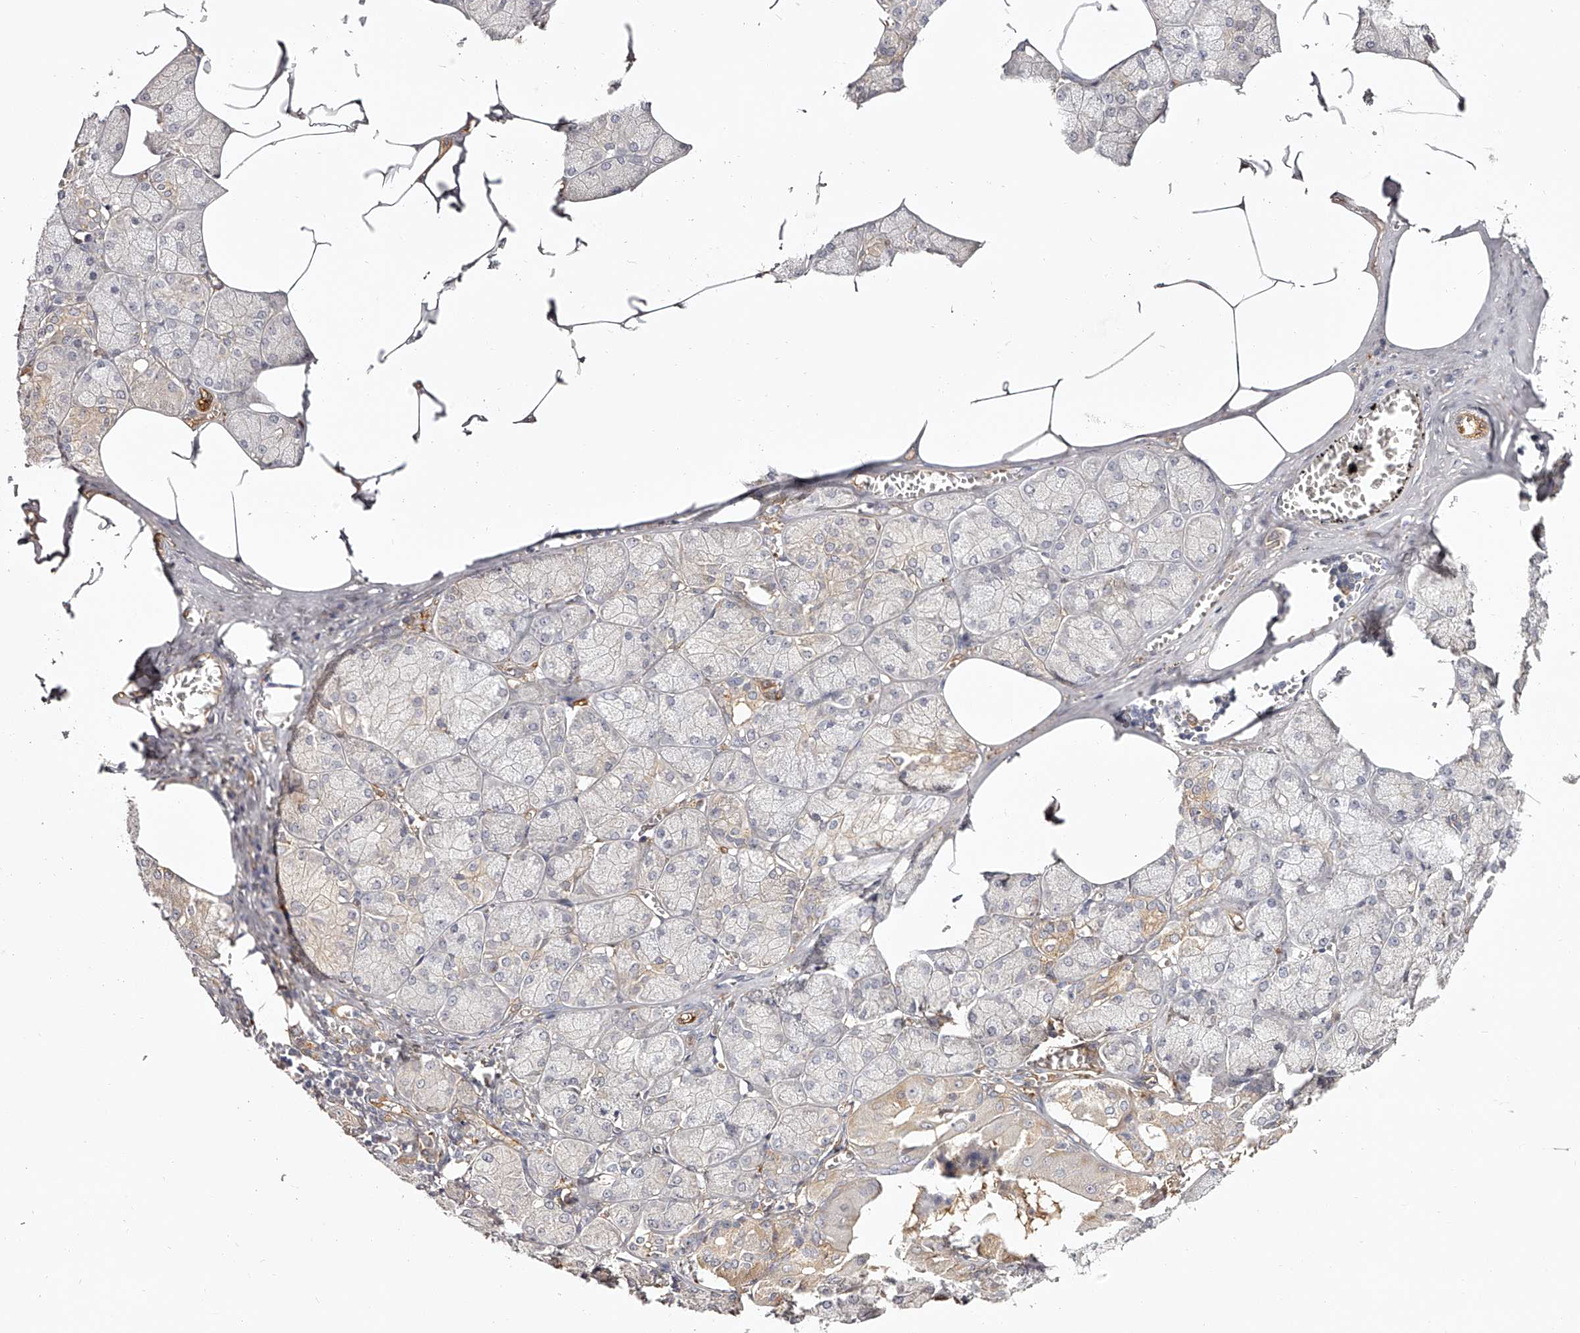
{"staining": {"intensity": "moderate", "quantity": "25%-75%", "location": "cytoplasmic/membranous"}, "tissue": "salivary gland", "cell_type": "Glandular cells", "image_type": "normal", "snomed": [{"axis": "morphology", "description": "Normal tissue, NOS"}, {"axis": "topography", "description": "Salivary gland"}], "caption": "Brown immunohistochemical staining in normal human salivary gland displays moderate cytoplasmic/membranous positivity in approximately 25%-75% of glandular cells. The staining was performed using DAB (3,3'-diaminobenzidine), with brown indicating positive protein expression. Nuclei are stained blue with hematoxylin.", "gene": "LAP3", "patient": {"sex": "male", "age": 62}}